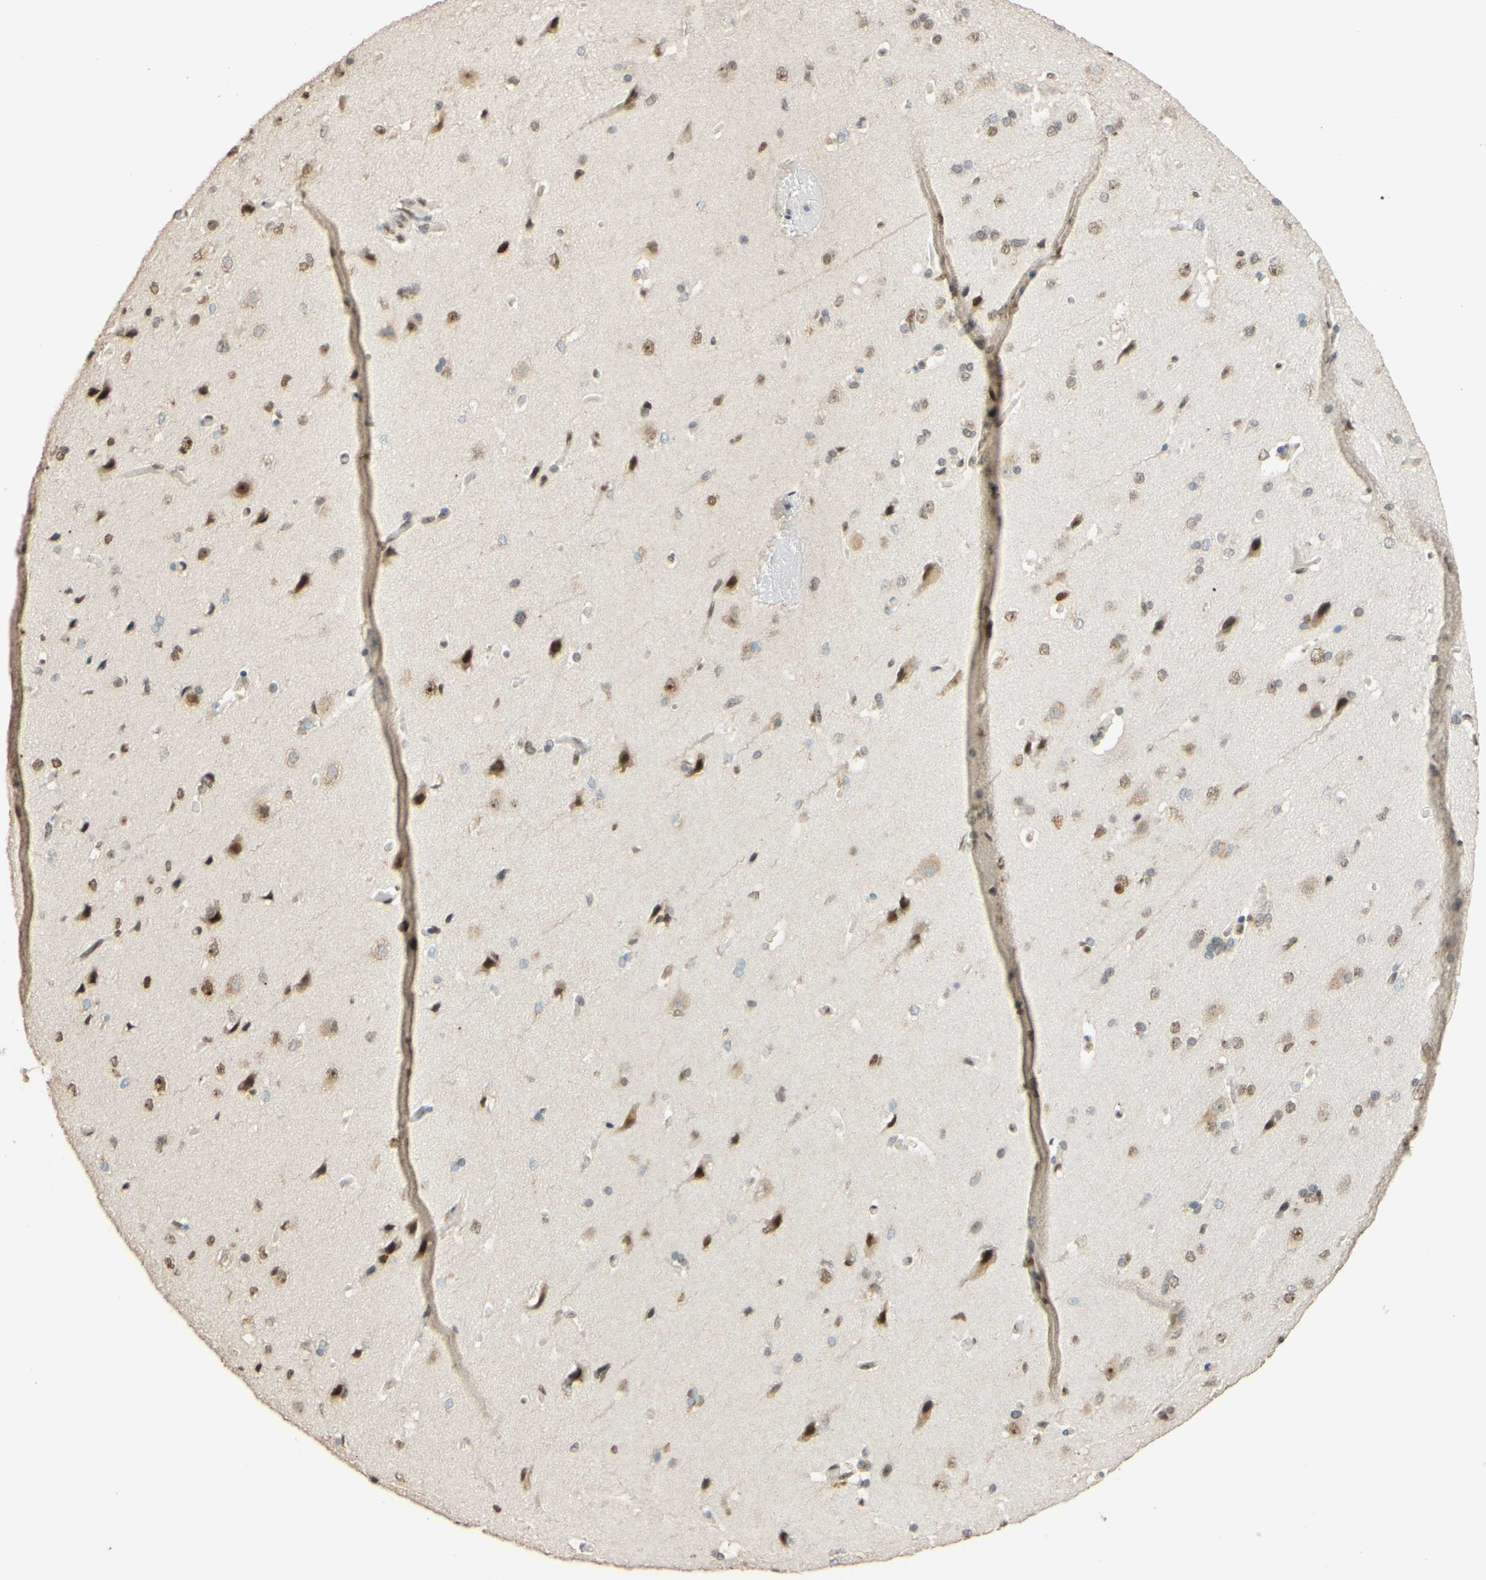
{"staining": {"intensity": "moderate", "quantity": "25%-75%", "location": "nuclear"}, "tissue": "cerebral cortex", "cell_type": "Endothelial cells", "image_type": "normal", "snomed": [{"axis": "morphology", "description": "Normal tissue, NOS"}, {"axis": "topography", "description": "Cerebral cortex"}], "caption": "Immunohistochemistry of unremarkable cerebral cortex shows medium levels of moderate nuclear staining in about 25%-75% of endothelial cells.", "gene": "POLB", "patient": {"sex": "male", "age": 62}}